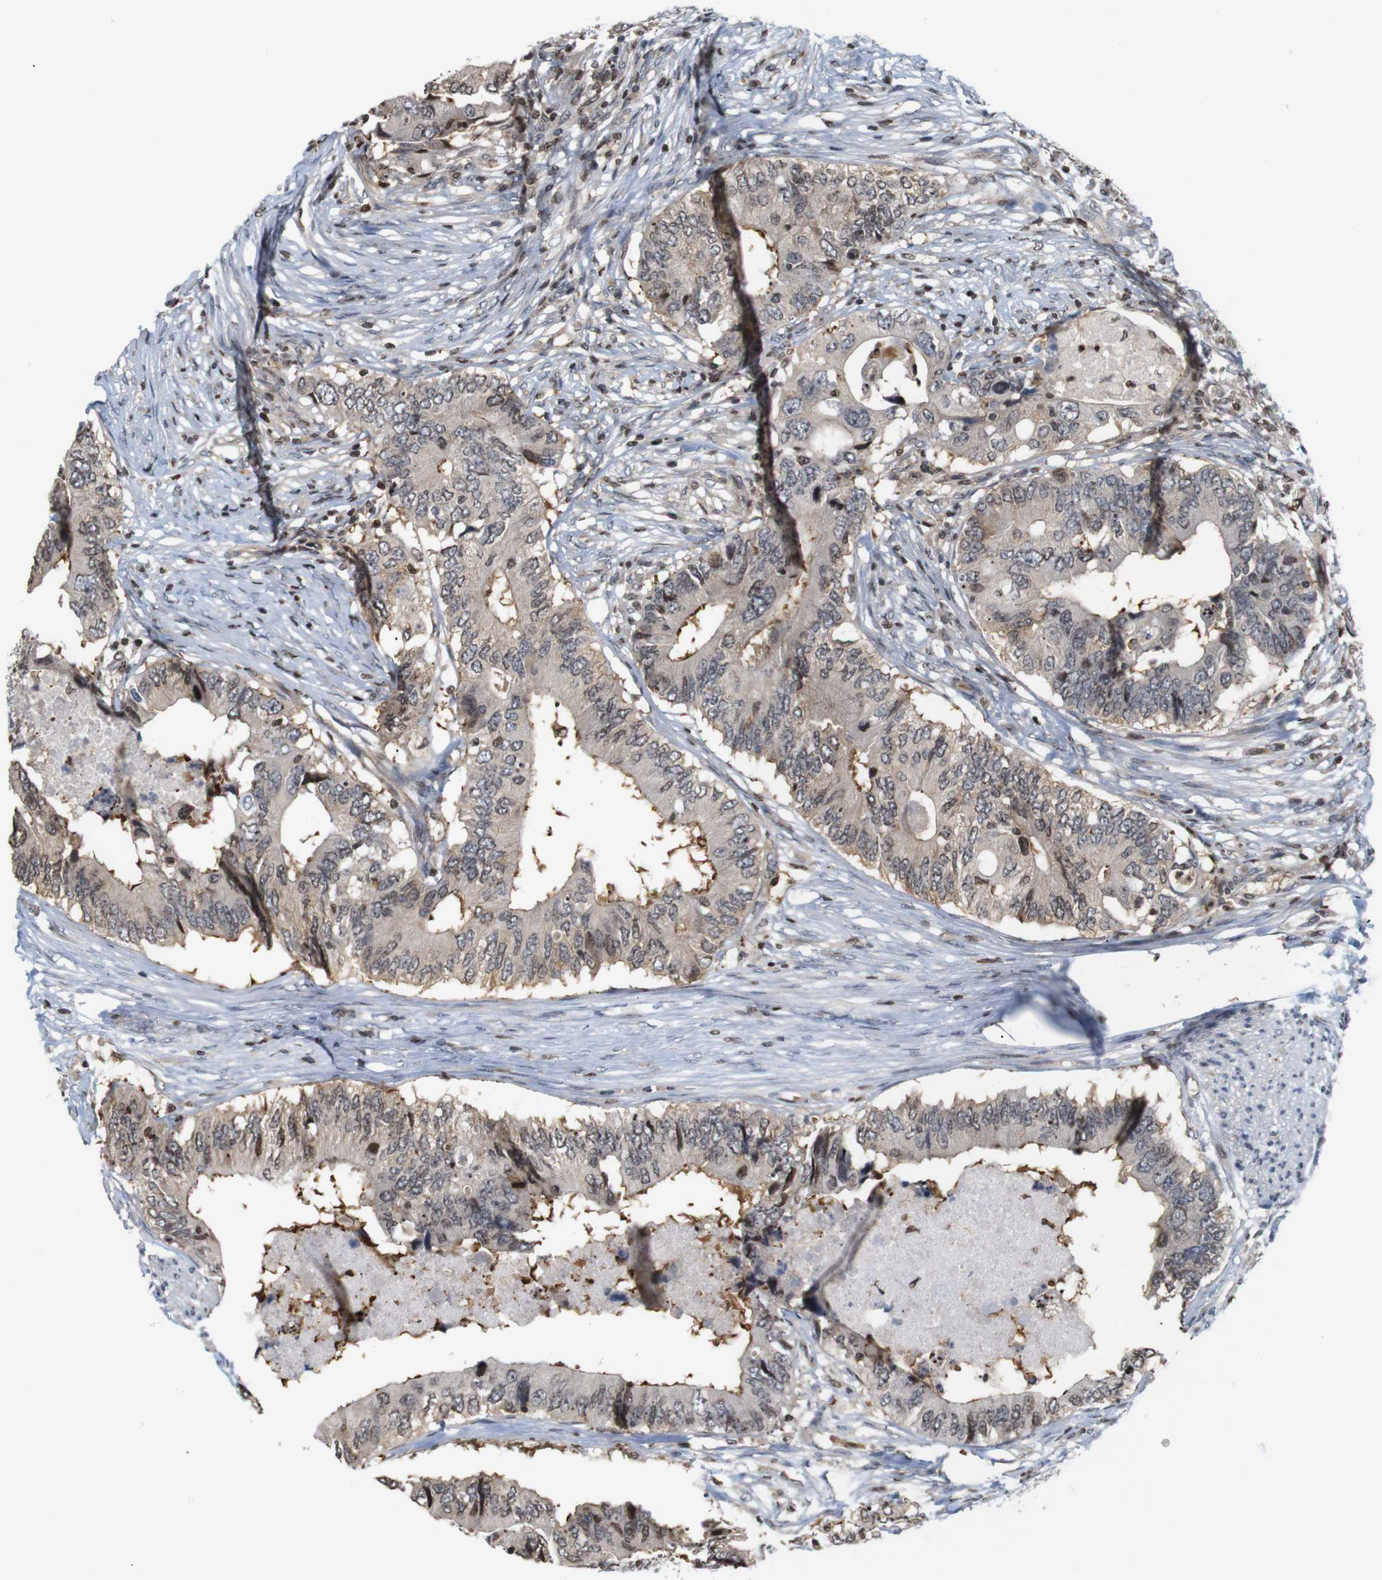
{"staining": {"intensity": "weak", "quantity": "<25%", "location": "cytoplasmic/membranous"}, "tissue": "colorectal cancer", "cell_type": "Tumor cells", "image_type": "cancer", "snomed": [{"axis": "morphology", "description": "Adenocarcinoma, NOS"}, {"axis": "topography", "description": "Colon"}], "caption": "DAB (3,3'-diaminobenzidine) immunohistochemical staining of human colorectal cancer (adenocarcinoma) demonstrates no significant expression in tumor cells. (DAB (3,3'-diaminobenzidine) immunohistochemistry (IHC) with hematoxylin counter stain).", "gene": "MBD1", "patient": {"sex": "male", "age": 71}}